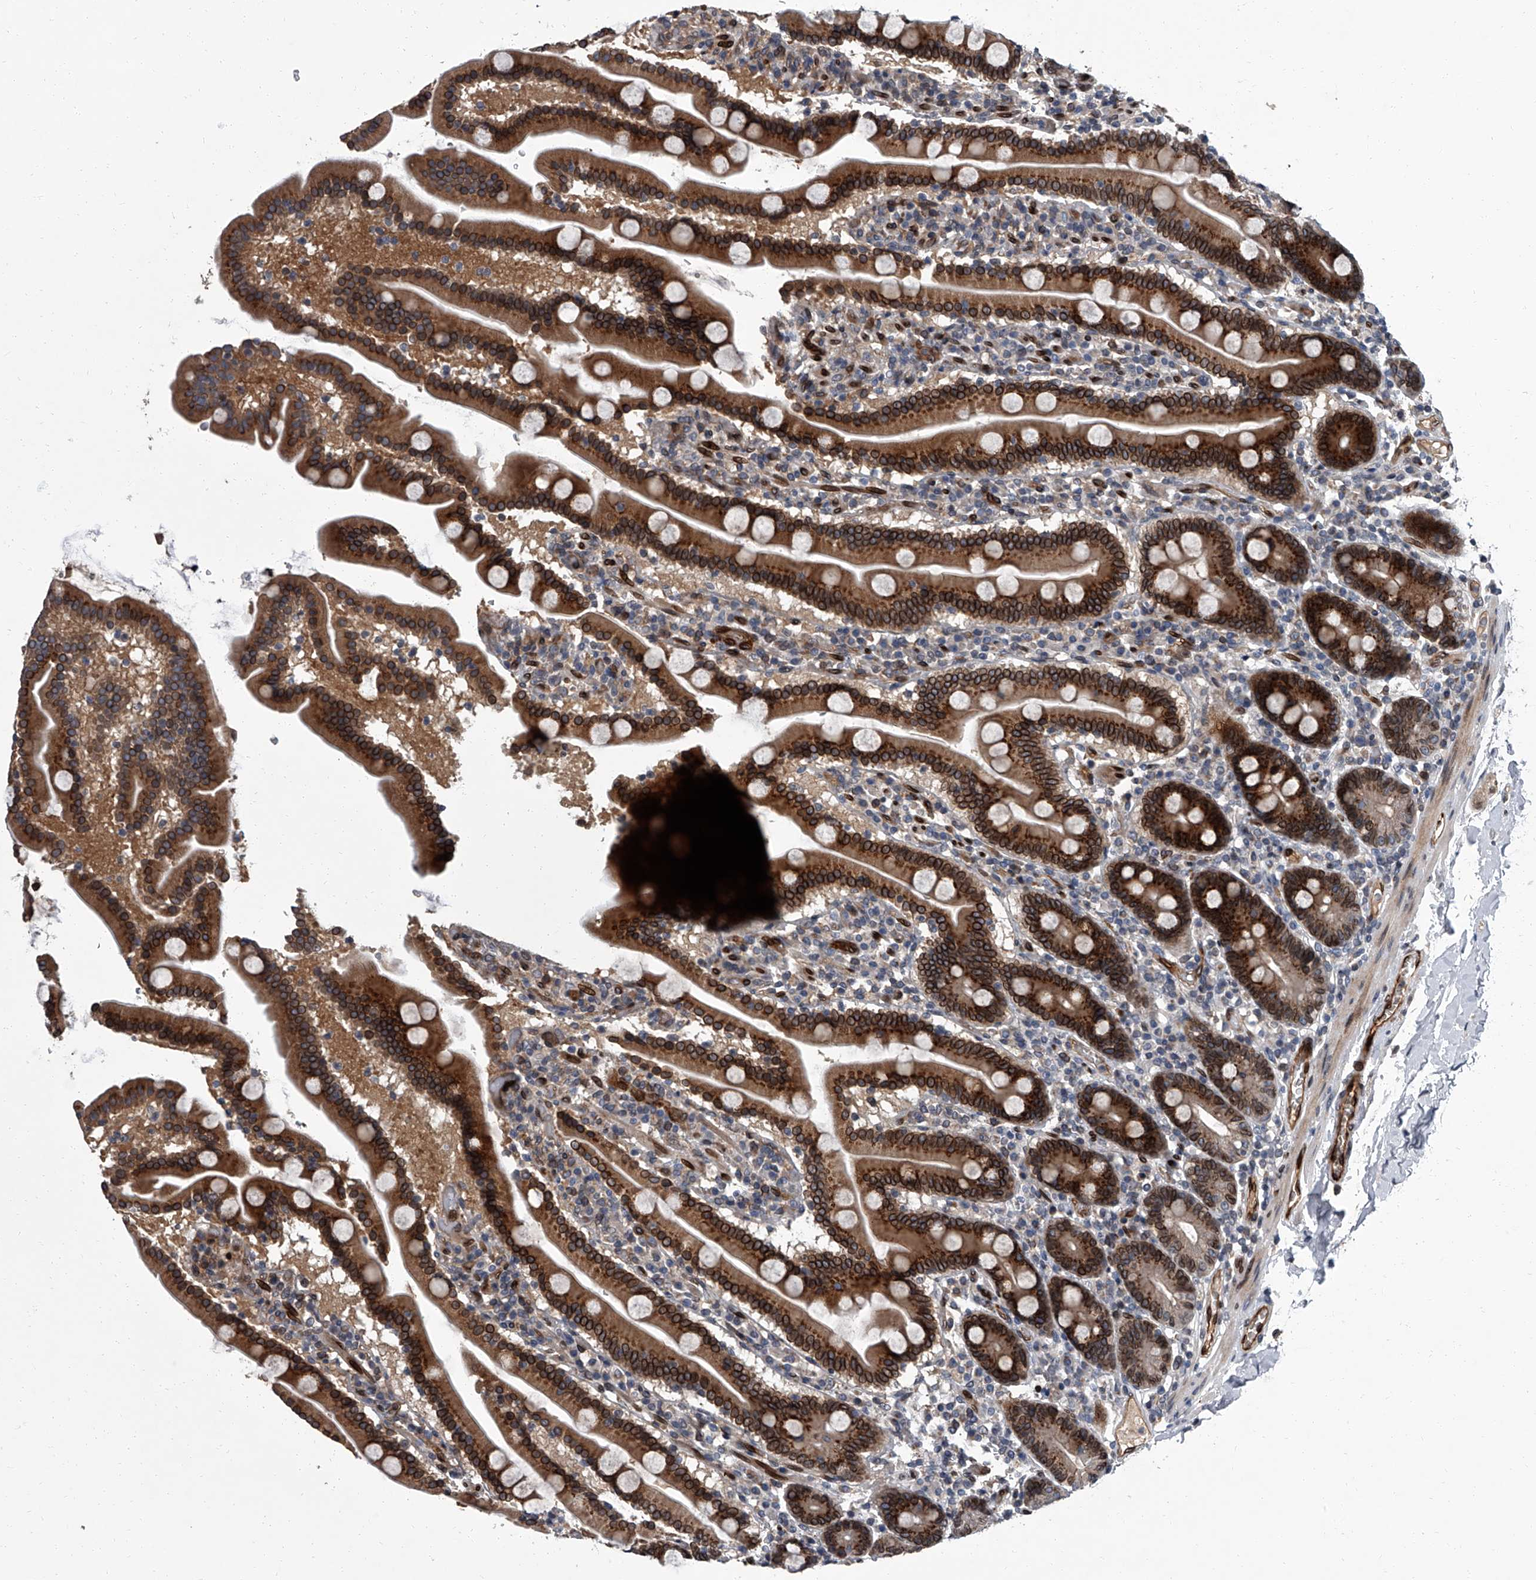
{"staining": {"intensity": "strong", "quantity": ">75%", "location": "cytoplasmic/membranous,nuclear"}, "tissue": "duodenum", "cell_type": "Glandular cells", "image_type": "normal", "snomed": [{"axis": "morphology", "description": "Normal tissue, NOS"}, {"axis": "topography", "description": "Duodenum"}], "caption": "DAB immunohistochemical staining of benign human duodenum shows strong cytoplasmic/membranous,nuclear protein positivity in approximately >75% of glandular cells.", "gene": "LRRC8C", "patient": {"sex": "male", "age": 55}}